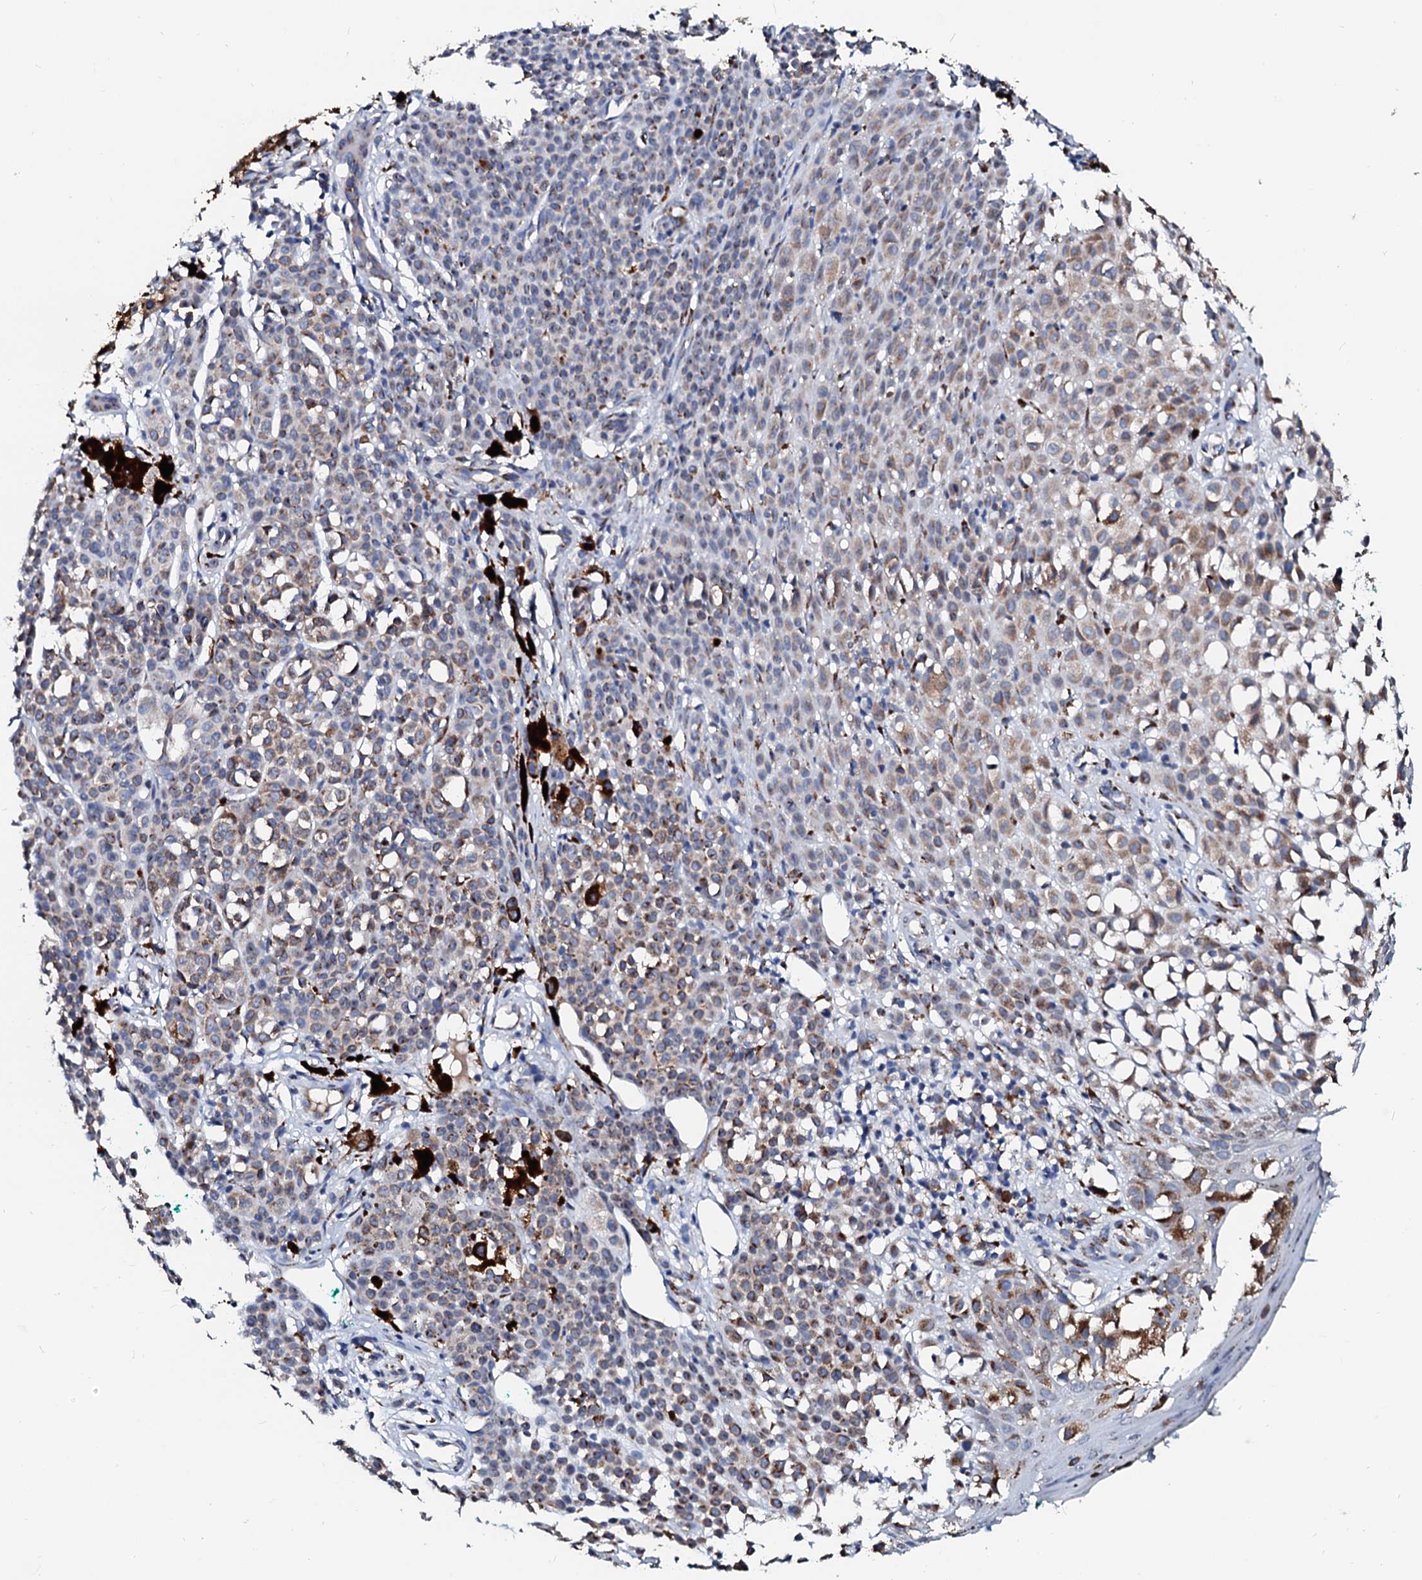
{"staining": {"intensity": "moderate", "quantity": "25%-75%", "location": "cytoplasmic/membranous"}, "tissue": "melanoma", "cell_type": "Tumor cells", "image_type": "cancer", "snomed": [{"axis": "morphology", "description": "Malignant melanoma, NOS"}, {"axis": "topography", "description": "Skin of leg"}], "caption": "Moderate cytoplasmic/membranous staining for a protein is identified in about 25%-75% of tumor cells of malignant melanoma using immunohistochemistry (IHC).", "gene": "LMAN1", "patient": {"sex": "female", "age": 72}}